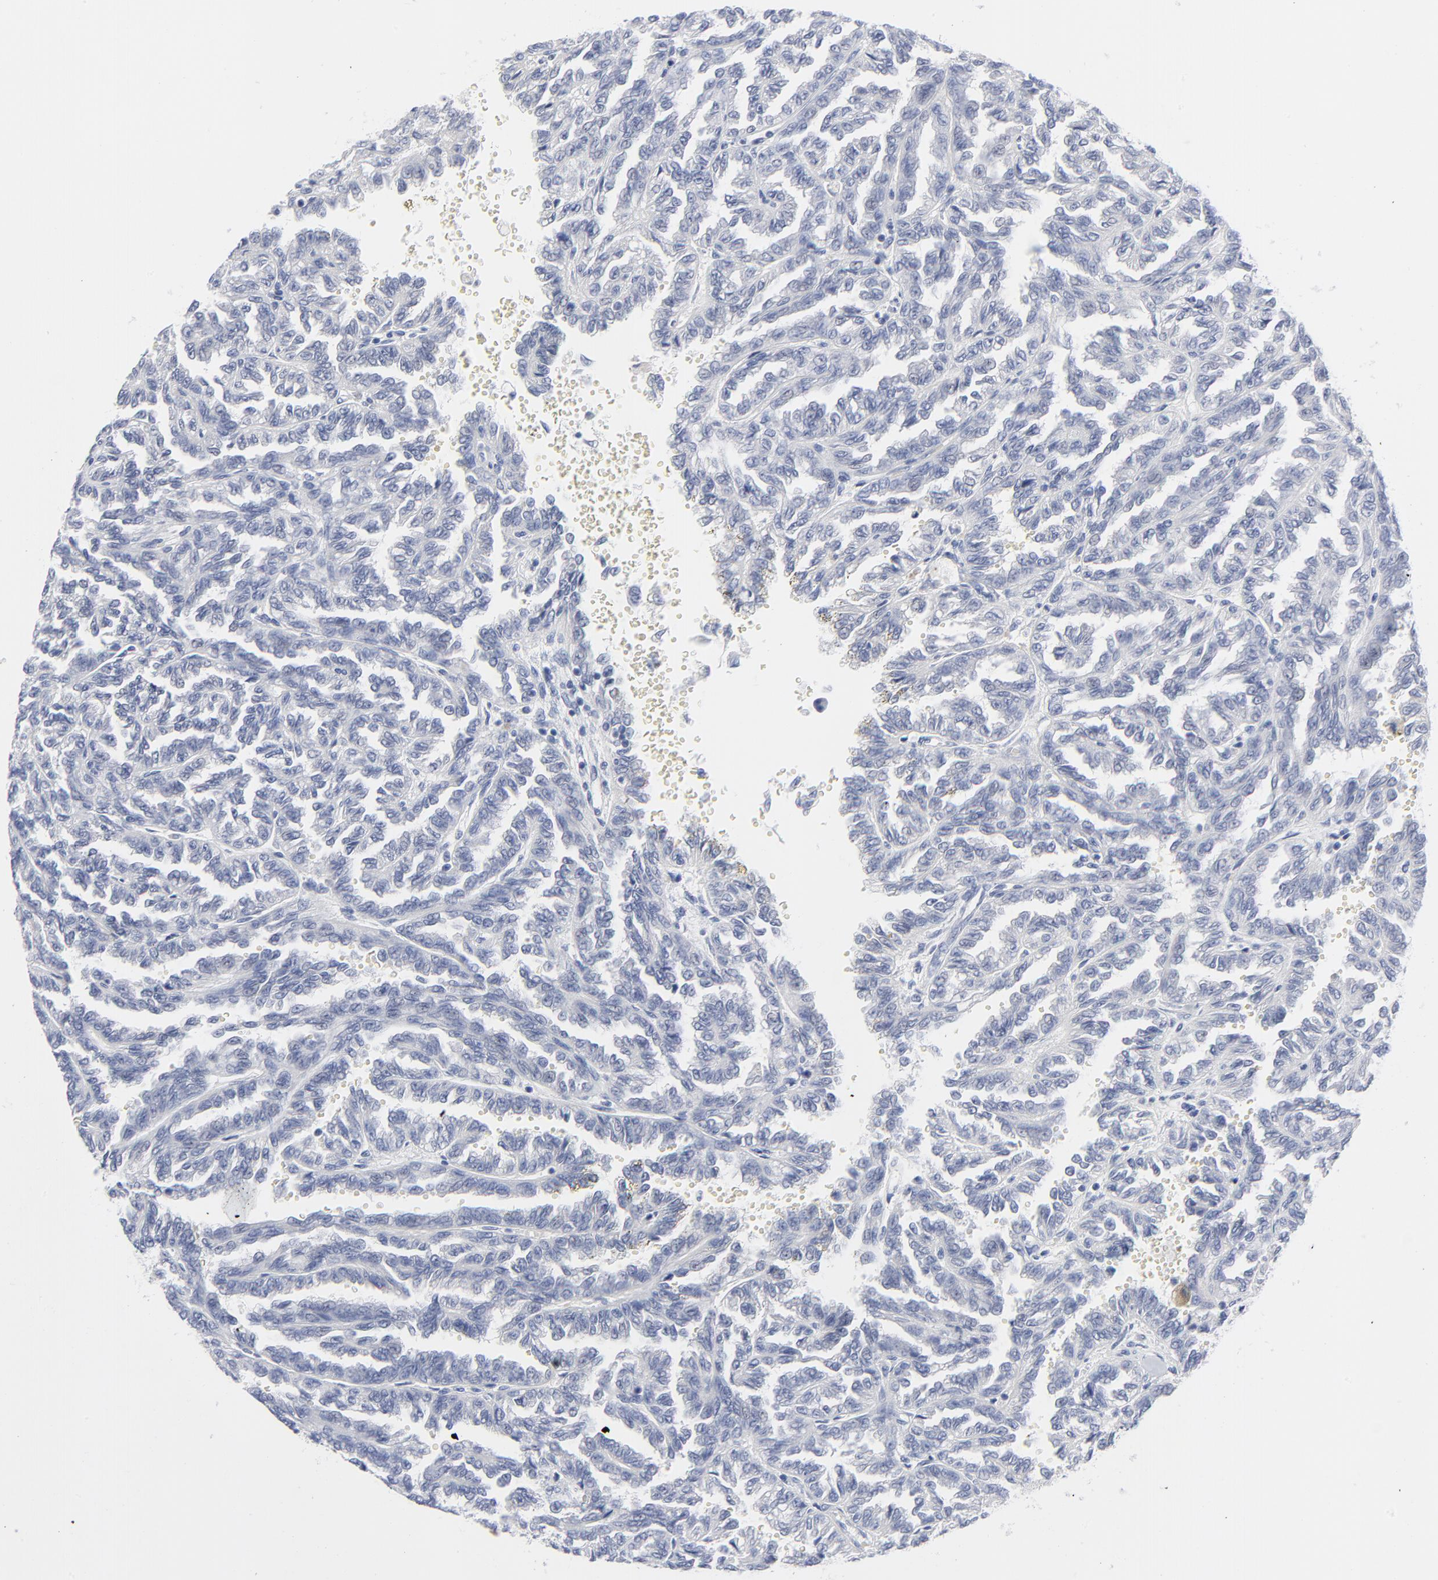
{"staining": {"intensity": "negative", "quantity": "none", "location": "none"}, "tissue": "renal cancer", "cell_type": "Tumor cells", "image_type": "cancer", "snomed": [{"axis": "morphology", "description": "Inflammation, NOS"}, {"axis": "morphology", "description": "Adenocarcinoma, NOS"}, {"axis": "topography", "description": "Kidney"}], "caption": "The immunohistochemistry image has no significant staining in tumor cells of renal cancer (adenocarcinoma) tissue.", "gene": "CLEC4G", "patient": {"sex": "male", "age": 68}}